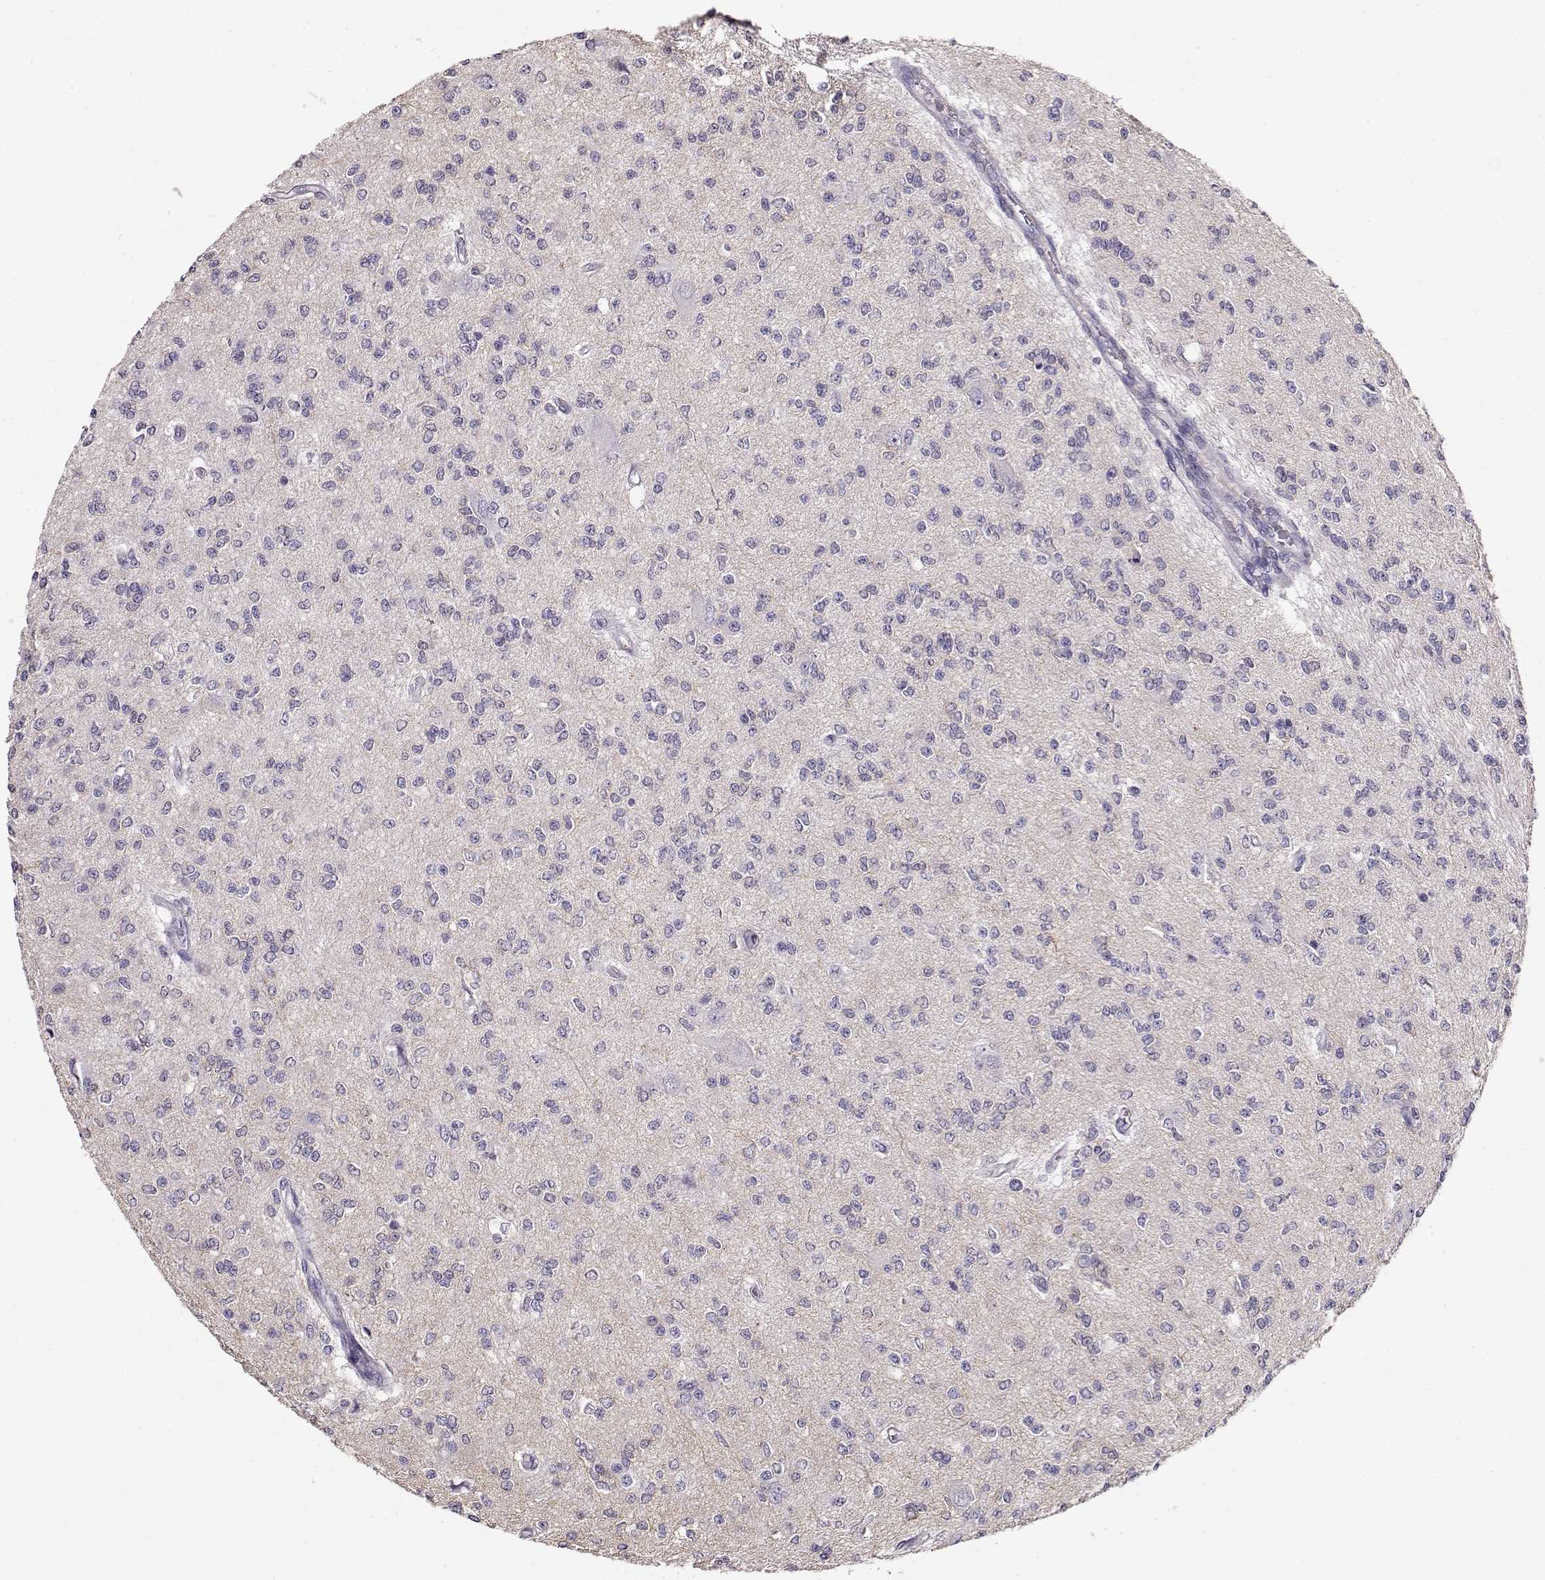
{"staining": {"intensity": "negative", "quantity": "none", "location": "none"}, "tissue": "glioma", "cell_type": "Tumor cells", "image_type": "cancer", "snomed": [{"axis": "morphology", "description": "Glioma, malignant, Low grade"}, {"axis": "topography", "description": "Brain"}], "caption": "Immunohistochemical staining of human glioma exhibits no significant positivity in tumor cells.", "gene": "RBM44", "patient": {"sex": "male", "age": 67}}